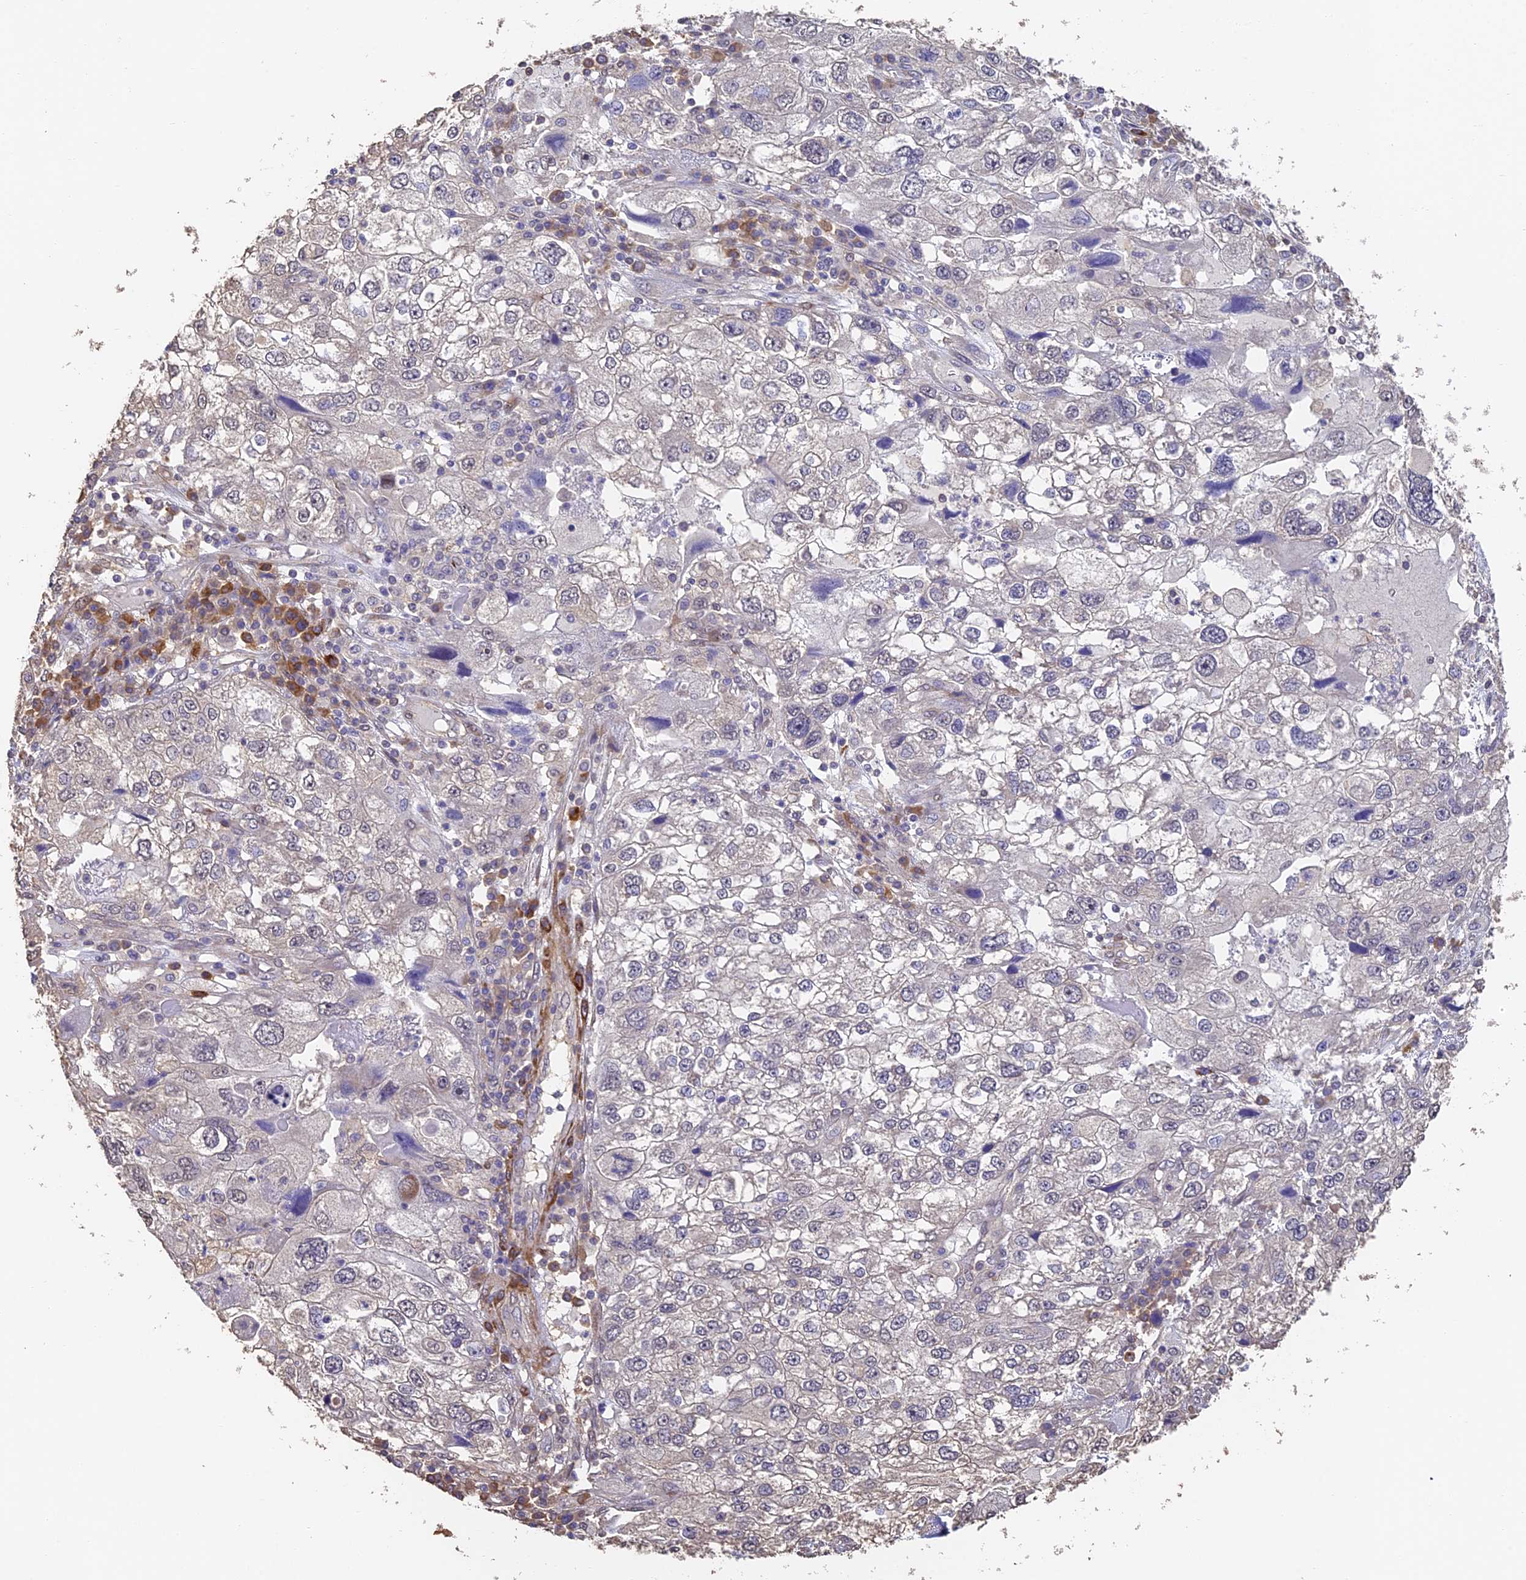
{"staining": {"intensity": "negative", "quantity": "none", "location": "none"}, "tissue": "endometrial cancer", "cell_type": "Tumor cells", "image_type": "cancer", "snomed": [{"axis": "morphology", "description": "Adenocarcinoma, NOS"}, {"axis": "topography", "description": "Endometrium"}], "caption": "Endometrial cancer was stained to show a protein in brown. There is no significant staining in tumor cells.", "gene": "SLC11A1", "patient": {"sex": "female", "age": 49}}